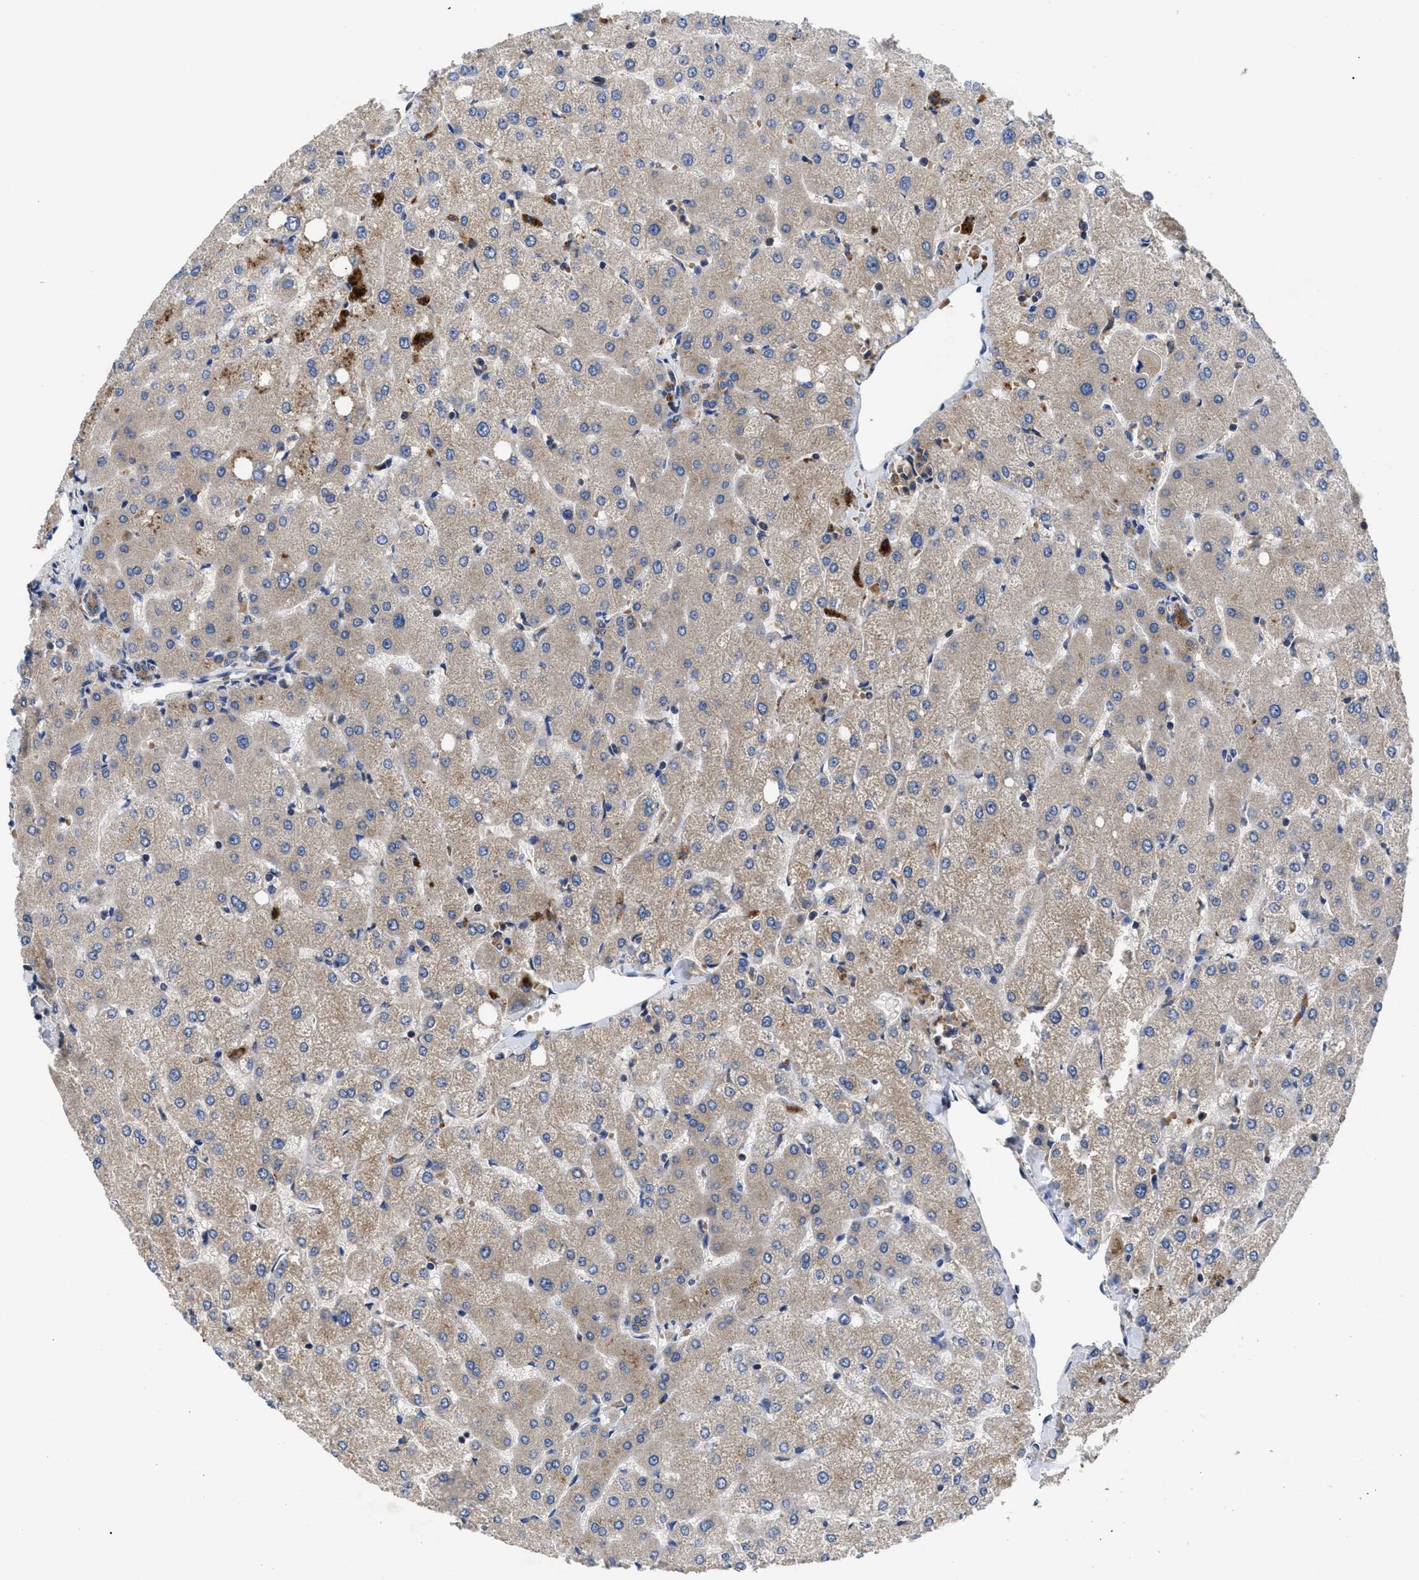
{"staining": {"intensity": "negative", "quantity": "none", "location": "none"}, "tissue": "liver", "cell_type": "Cholangiocytes", "image_type": "normal", "snomed": [{"axis": "morphology", "description": "Normal tissue, NOS"}, {"axis": "topography", "description": "Liver"}], "caption": "A micrograph of liver stained for a protein shows no brown staining in cholangiocytes. Brightfield microscopy of immunohistochemistry stained with DAB (brown) and hematoxylin (blue), captured at high magnification.", "gene": "YBEY", "patient": {"sex": "female", "age": 54}}